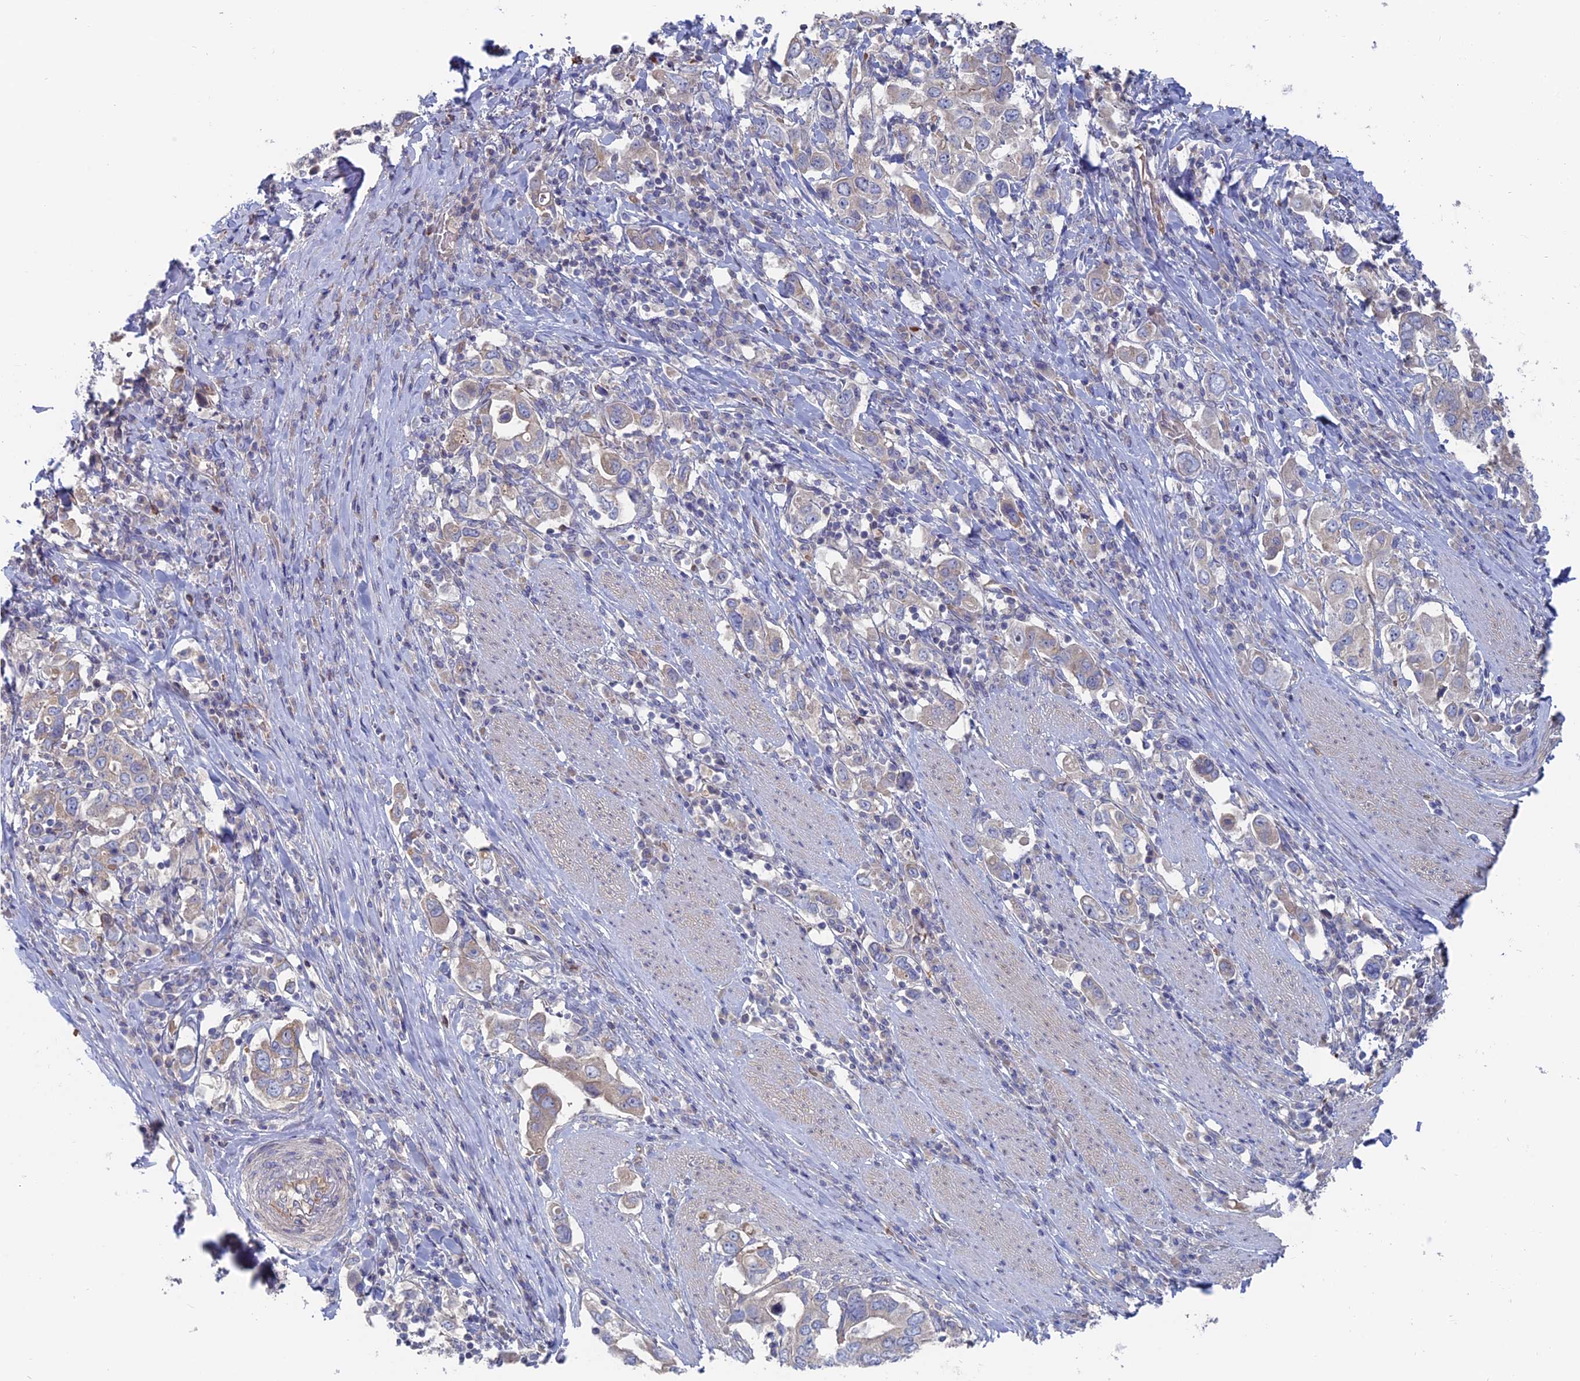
{"staining": {"intensity": "weak", "quantity": "<25%", "location": "cytoplasmic/membranous"}, "tissue": "stomach cancer", "cell_type": "Tumor cells", "image_type": "cancer", "snomed": [{"axis": "morphology", "description": "Adenocarcinoma, NOS"}, {"axis": "topography", "description": "Stomach, upper"}, {"axis": "topography", "description": "Stomach"}], "caption": "The micrograph demonstrates no staining of tumor cells in stomach adenocarcinoma.", "gene": "TBC1D30", "patient": {"sex": "male", "age": 62}}